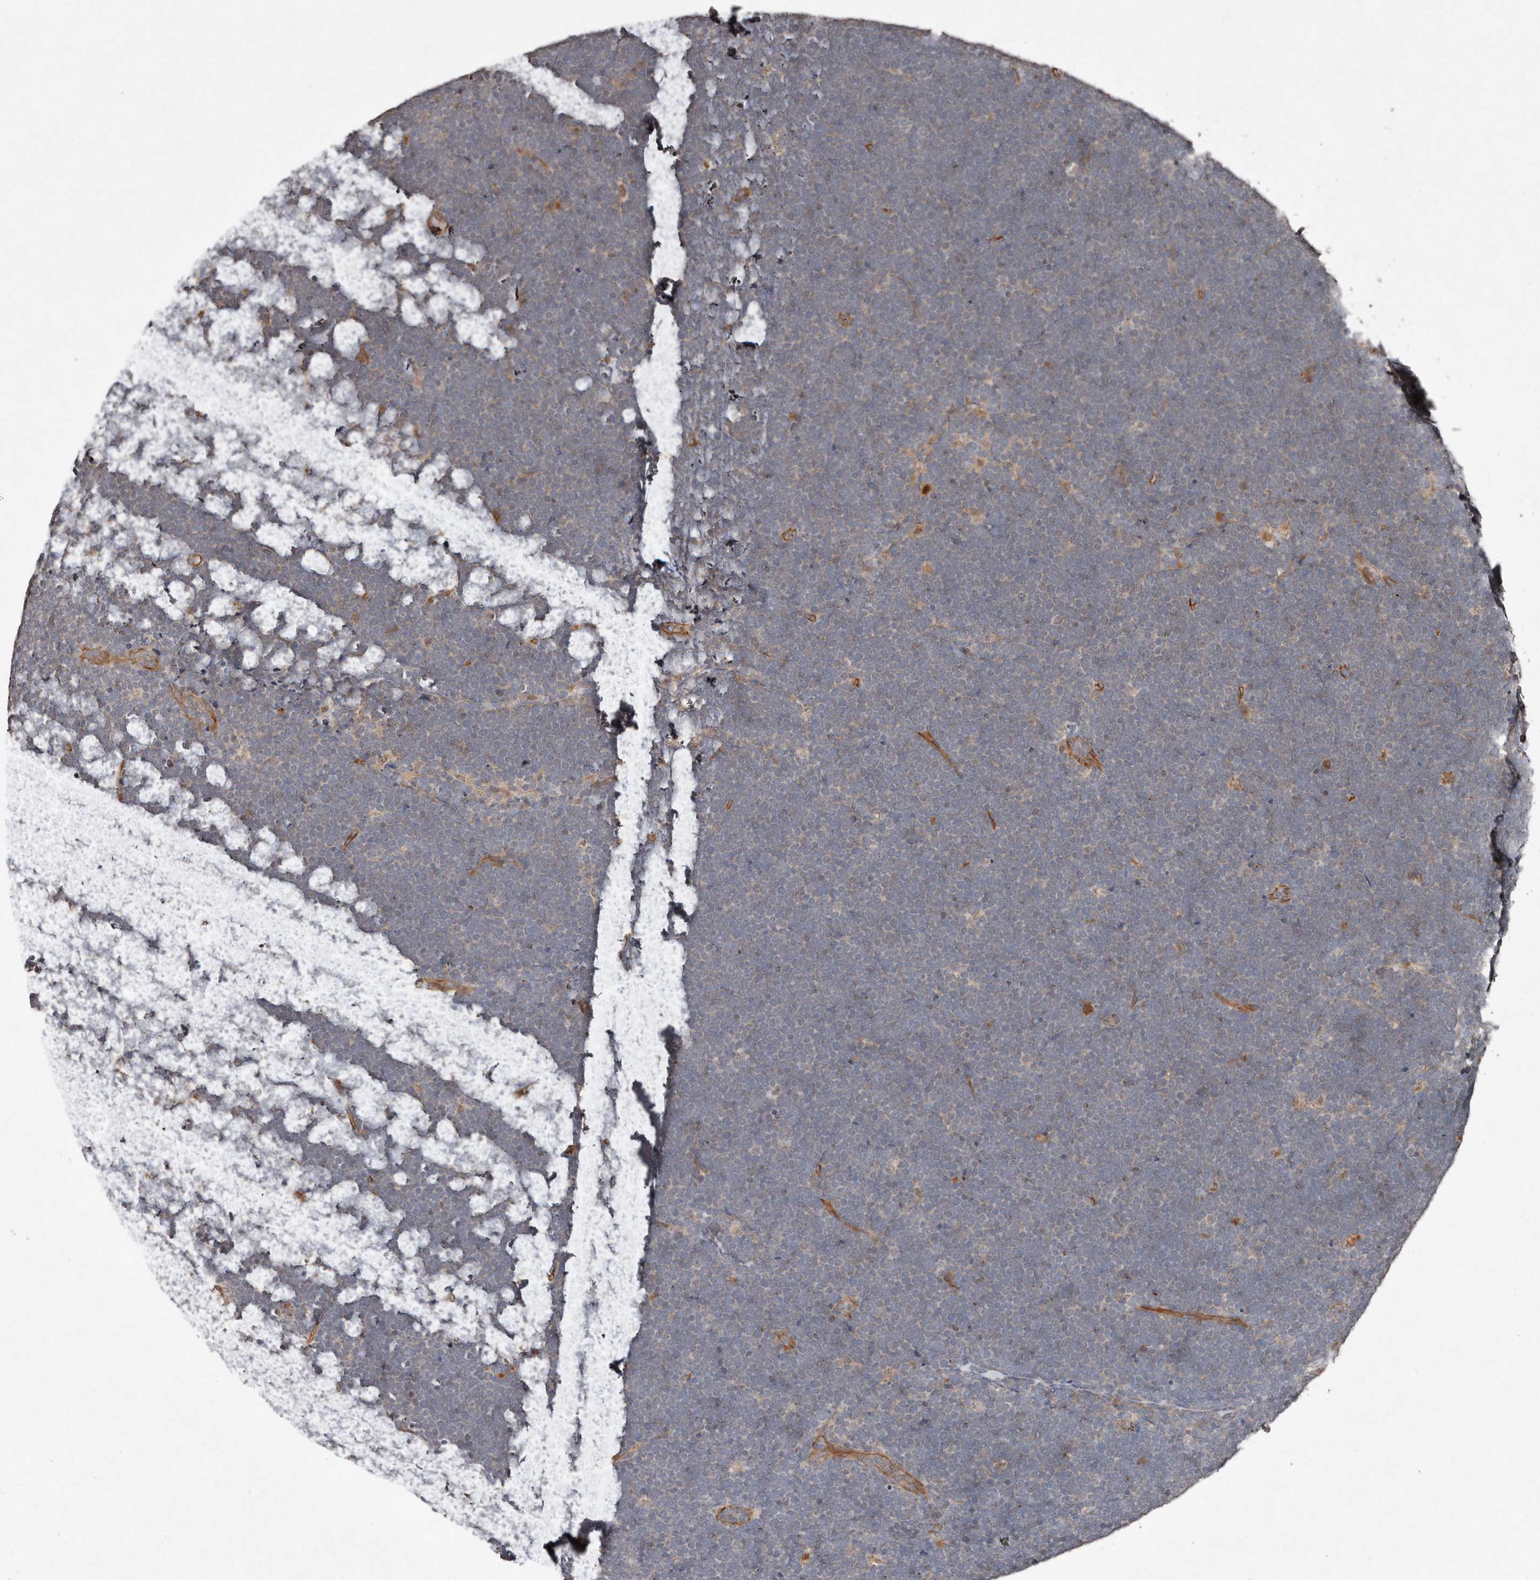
{"staining": {"intensity": "negative", "quantity": "none", "location": "none"}, "tissue": "lymphoma", "cell_type": "Tumor cells", "image_type": "cancer", "snomed": [{"axis": "morphology", "description": "Malignant lymphoma, non-Hodgkin's type, High grade"}, {"axis": "topography", "description": "Lymph node"}], "caption": "Tumor cells show no significant staining in lymphoma.", "gene": "DIP2C", "patient": {"sex": "male", "age": 13}}